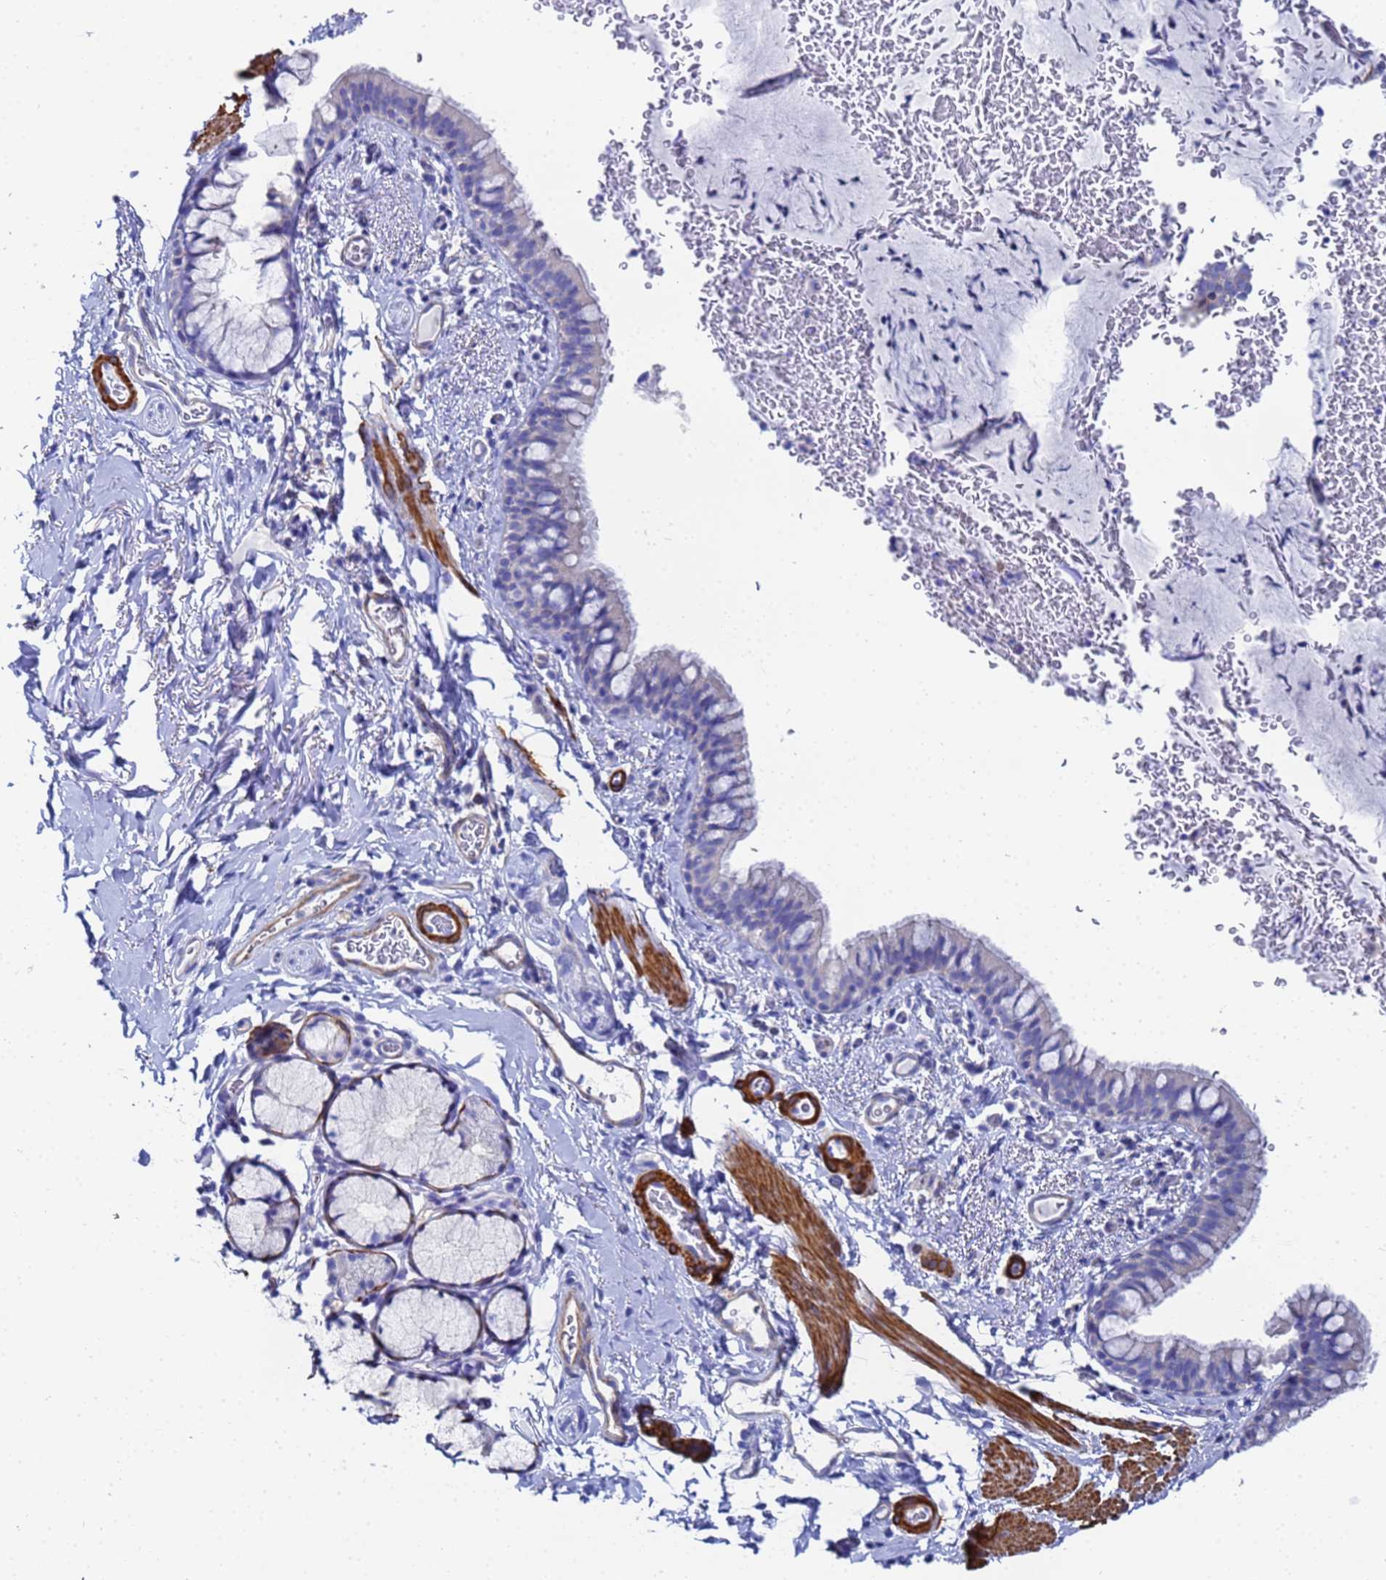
{"staining": {"intensity": "negative", "quantity": "none", "location": "none"}, "tissue": "bronchus", "cell_type": "Respiratory epithelial cells", "image_type": "normal", "snomed": [{"axis": "morphology", "description": "Normal tissue, NOS"}, {"axis": "topography", "description": "Cartilage tissue"}, {"axis": "topography", "description": "Bronchus"}], "caption": "The image displays no staining of respiratory epithelial cells in benign bronchus.", "gene": "RAB39A", "patient": {"sex": "female", "age": 36}}